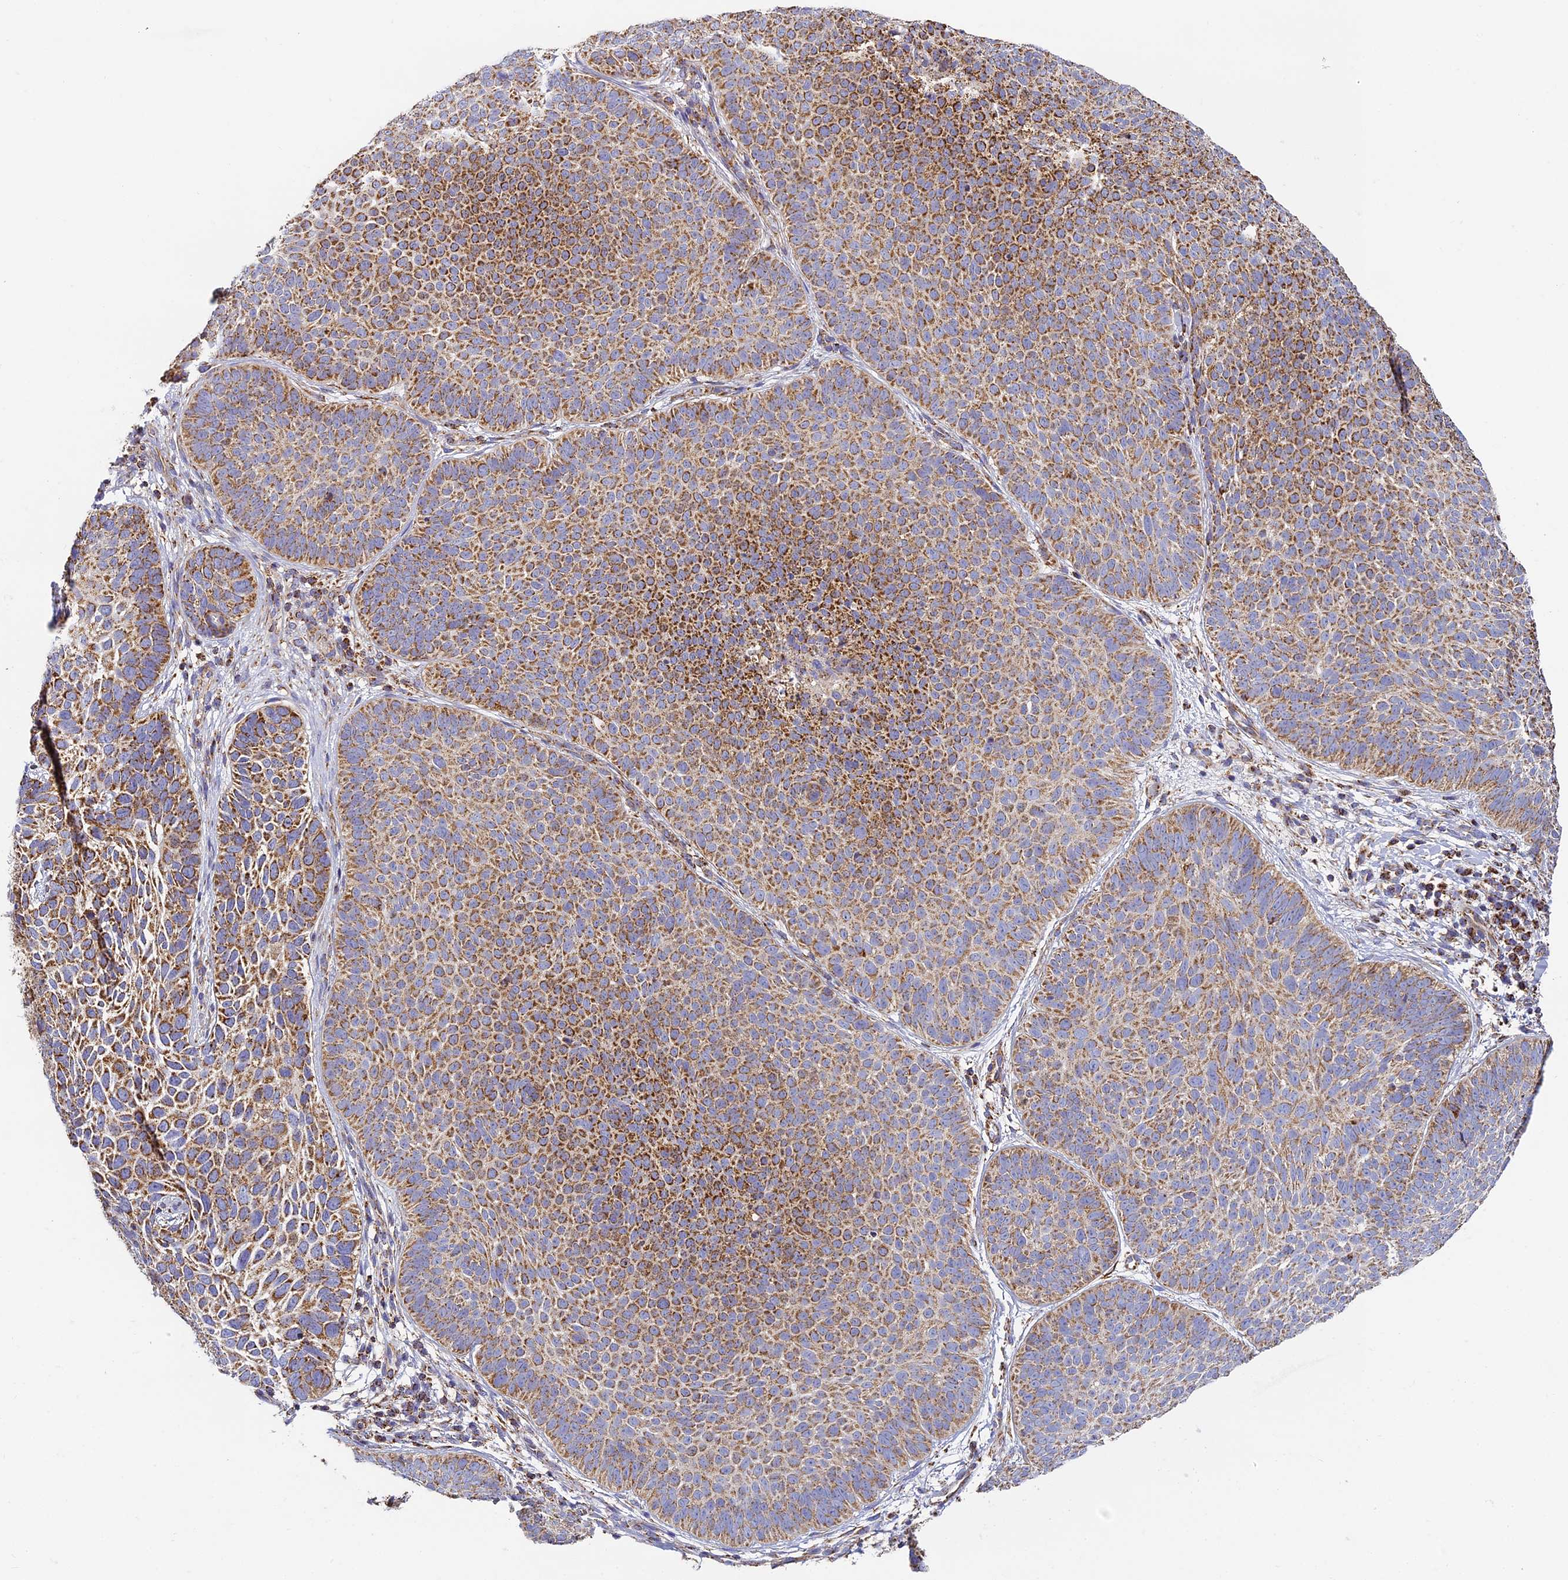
{"staining": {"intensity": "moderate", "quantity": ">75%", "location": "cytoplasmic/membranous"}, "tissue": "skin cancer", "cell_type": "Tumor cells", "image_type": "cancer", "snomed": [{"axis": "morphology", "description": "Basal cell carcinoma"}, {"axis": "topography", "description": "Skin"}], "caption": "A brown stain highlights moderate cytoplasmic/membranous staining of a protein in human skin basal cell carcinoma tumor cells.", "gene": "STK17A", "patient": {"sex": "male", "age": 85}}